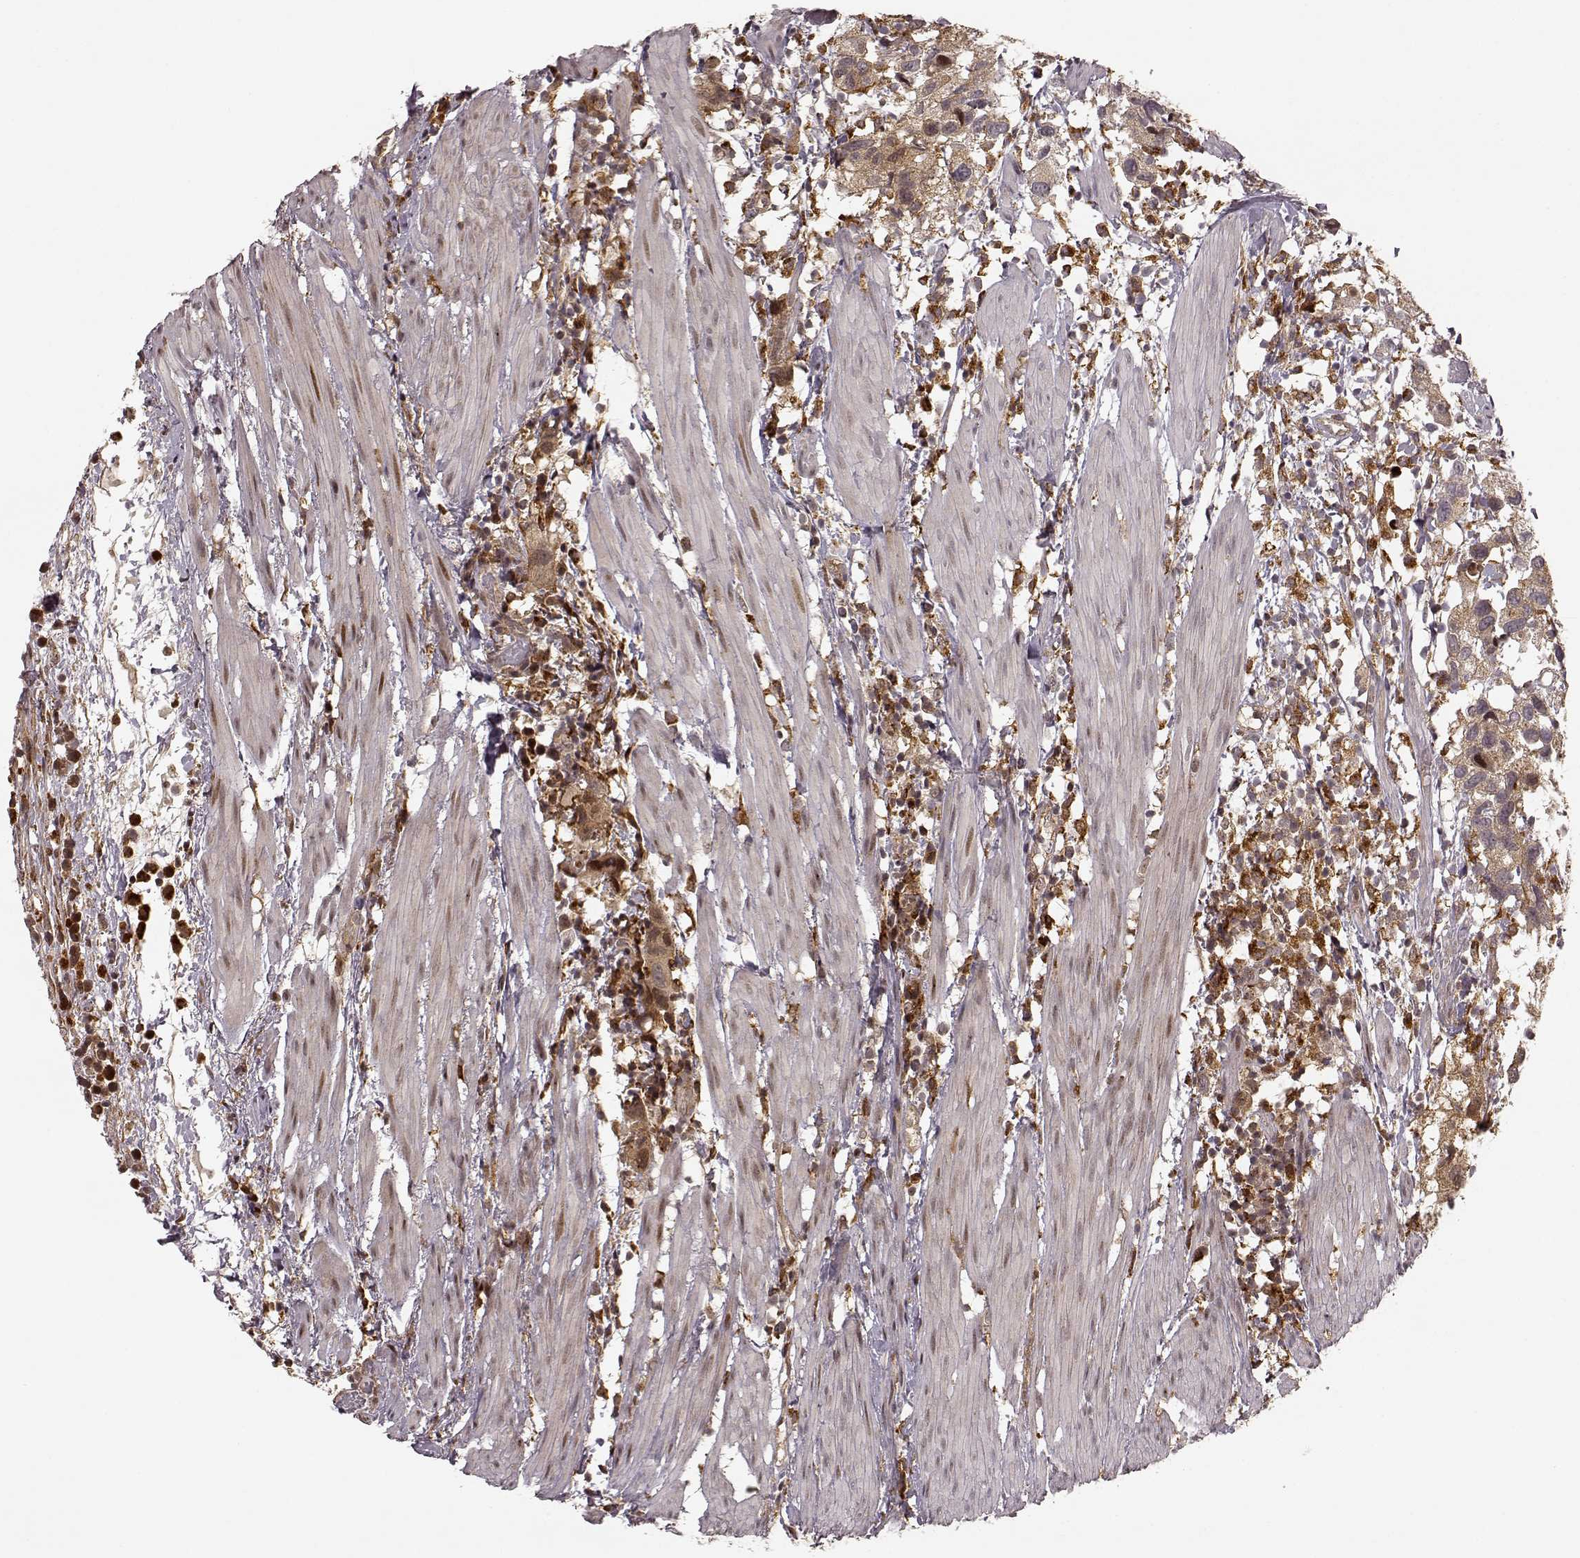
{"staining": {"intensity": "weak", "quantity": "25%-75%", "location": "cytoplasmic/membranous"}, "tissue": "urothelial cancer", "cell_type": "Tumor cells", "image_type": "cancer", "snomed": [{"axis": "morphology", "description": "Urothelial carcinoma, High grade"}, {"axis": "topography", "description": "Urinary bladder"}], "caption": "Brown immunohistochemical staining in urothelial cancer displays weak cytoplasmic/membranous expression in approximately 25%-75% of tumor cells.", "gene": "SLC12A9", "patient": {"sex": "male", "age": 79}}